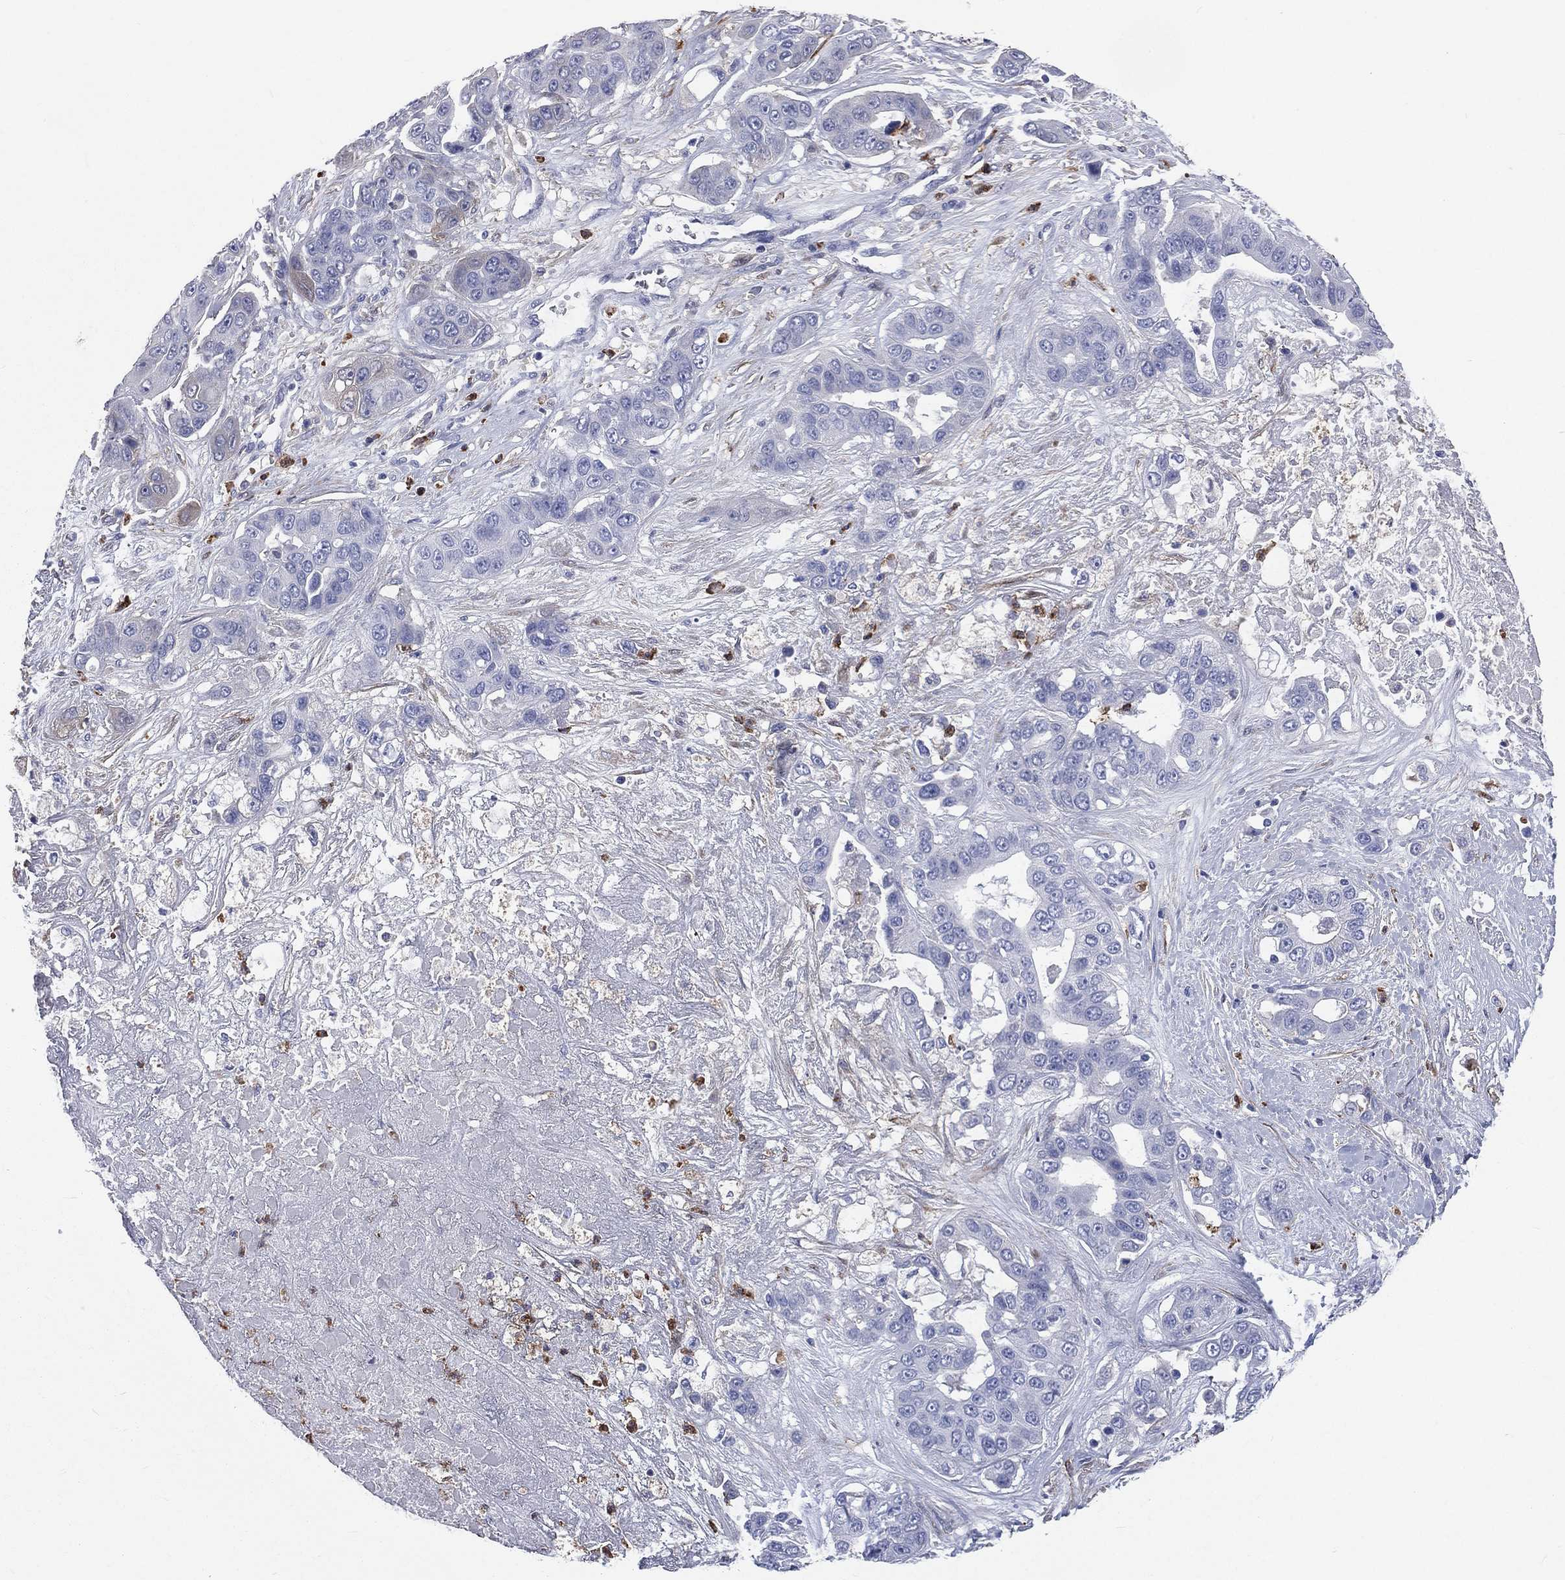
{"staining": {"intensity": "negative", "quantity": "none", "location": "none"}, "tissue": "liver cancer", "cell_type": "Tumor cells", "image_type": "cancer", "snomed": [{"axis": "morphology", "description": "Cholangiocarcinoma"}, {"axis": "topography", "description": "Liver"}], "caption": "High power microscopy histopathology image of an IHC image of liver cancer (cholangiocarcinoma), revealing no significant positivity in tumor cells.", "gene": "BASP1", "patient": {"sex": "female", "age": 52}}